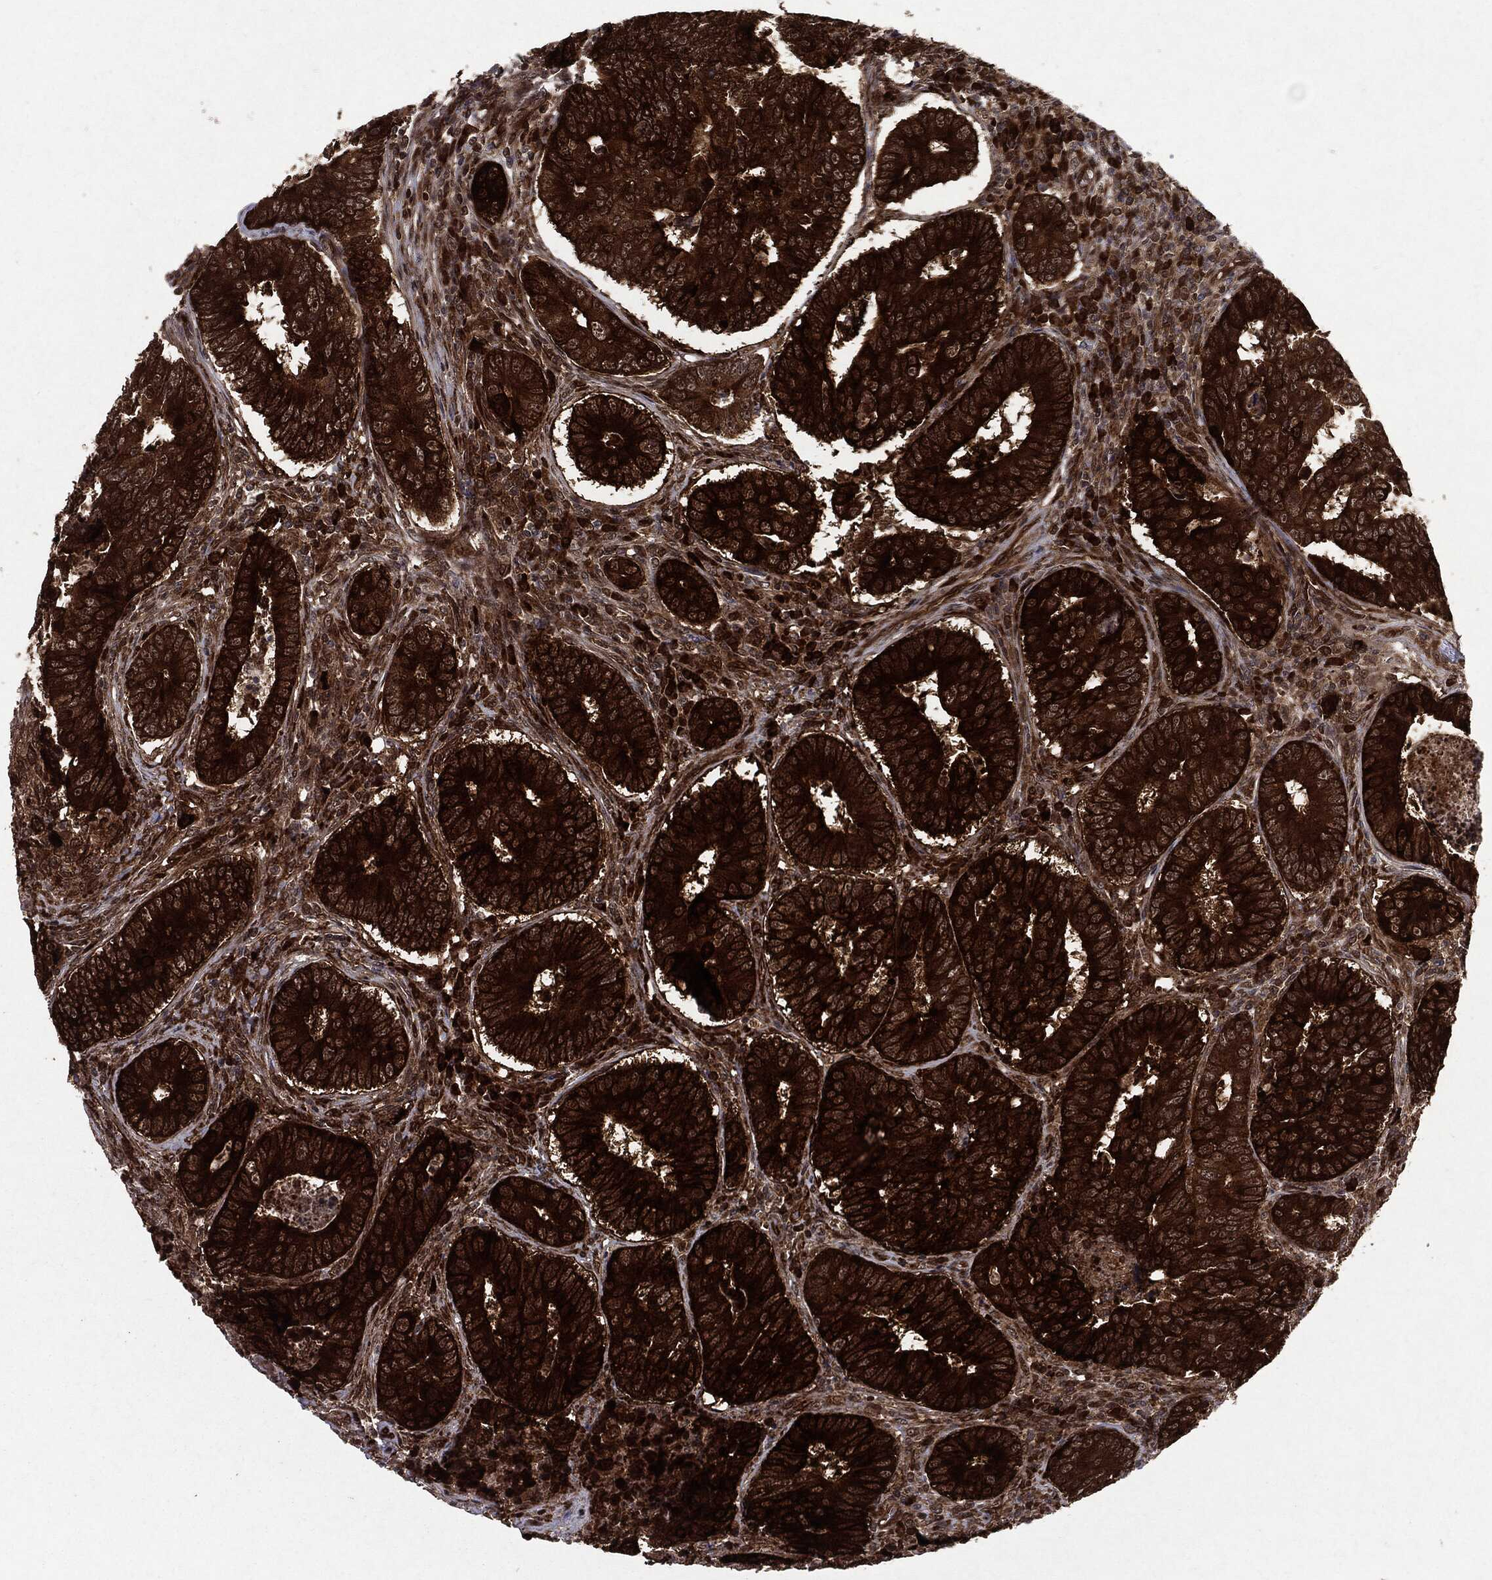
{"staining": {"intensity": "strong", "quantity": ">75%", "location": "cytoplasmic/membranous"}, "tissue": "colorectal cancer", "cell_type": "Tumor cells", "image_type": "cancer", "snomed": [{"axis": "morphology", "description": "Adenocarcinoma, NOS"}, {"axis": "topography", "description": "Colon"}], "caption": "This photomicrograph exhibits immunohistochemistry staining of human adenocarcinoma (colorectal), with high strong cytoplasmic/membranous expression in approximately >75% of tumor cells.", "gene": "OTUB1", "patient": {"sex": "female", "age": 72}}